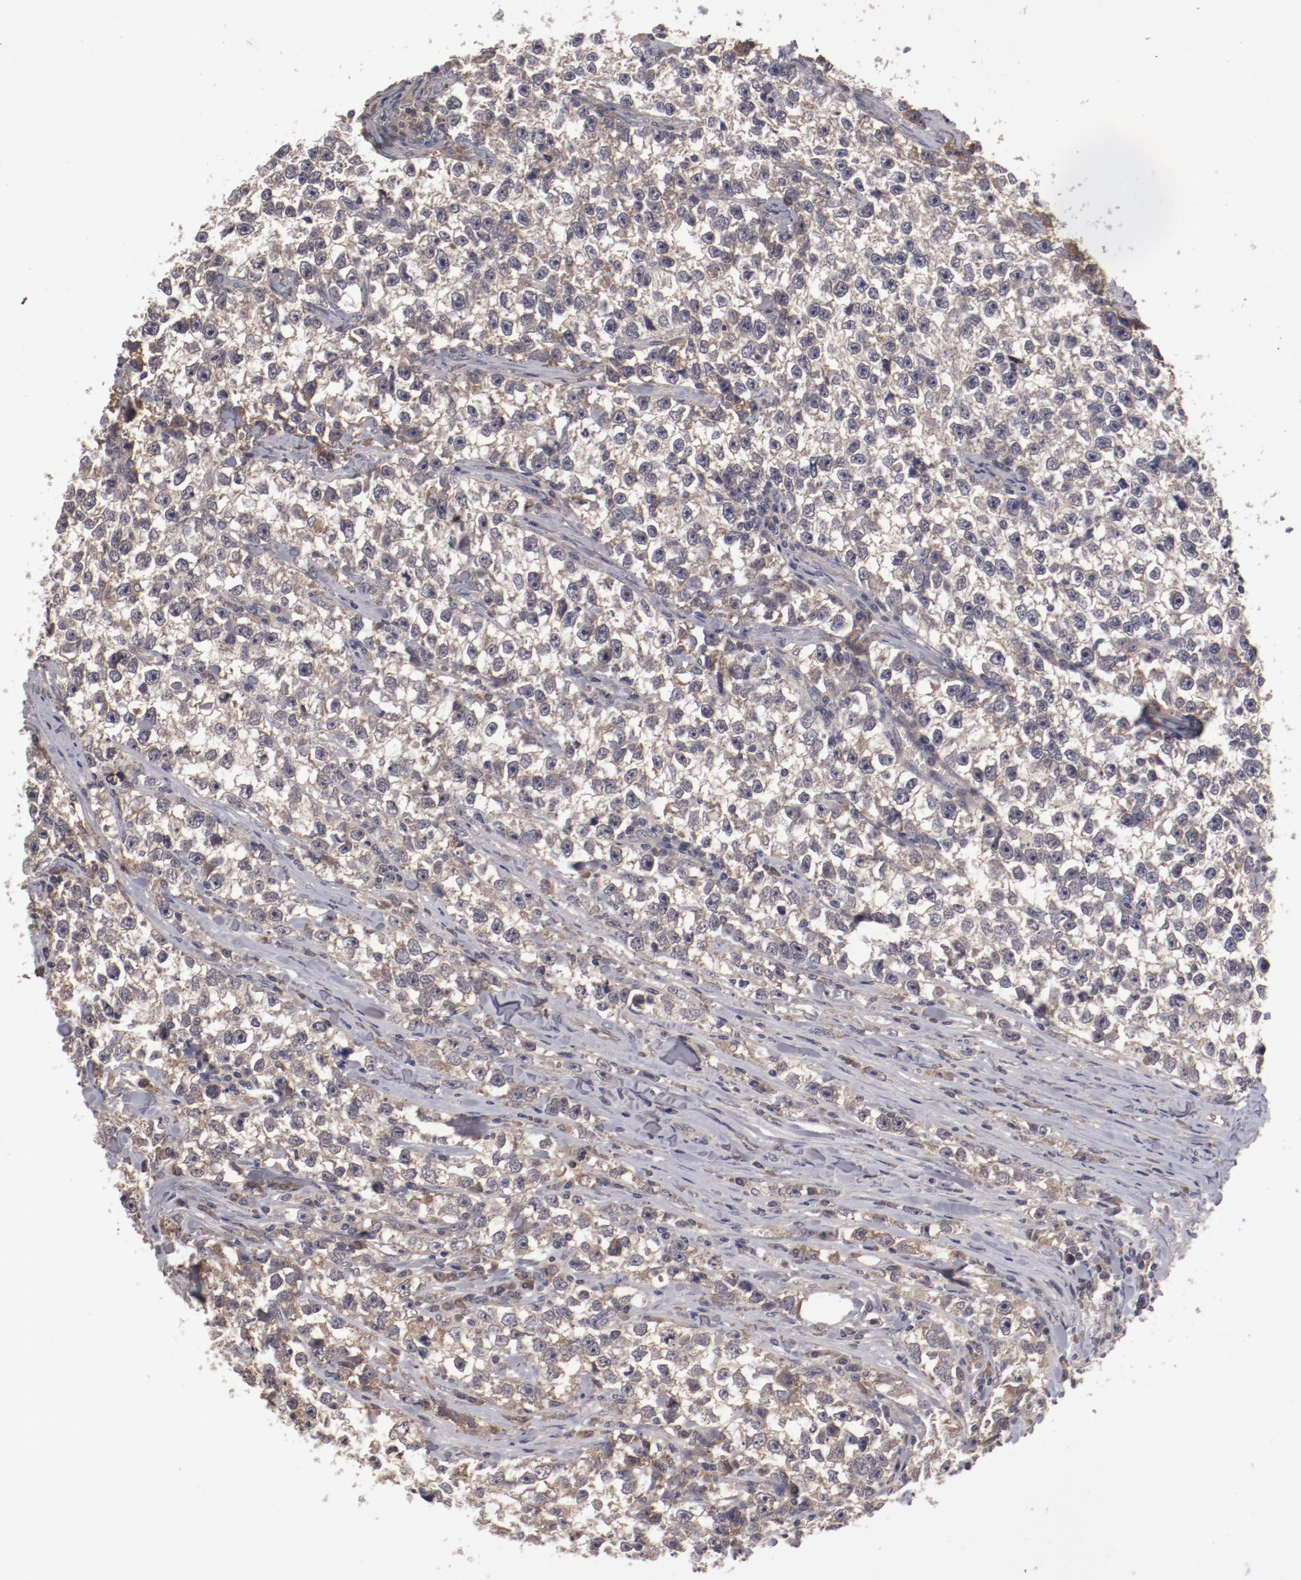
{"staining": {"intensity": "moderate", "quantity": "<25%", "location": "cytoplasmic/membranous"}, "tissue": "testis cancer", "cell_type": "Tumor cells", "image_type": "cancer", "snomed": [{"axis": "morphology", "description": "Seminoma, NOS"}, {"axis": "morphology", "description": "Carcinoma, Embryonal, NOS"}, {"axis": "topography", "description": "Testis"}], "caption": "This is an image of immunohistochemistry staining of embryonal carcinoma (testis), which shows moderate staining in the cytoplasmic/membranous of tumor cells.", "gene": "CP", "patient": {"sex": "male", "age": 30}}